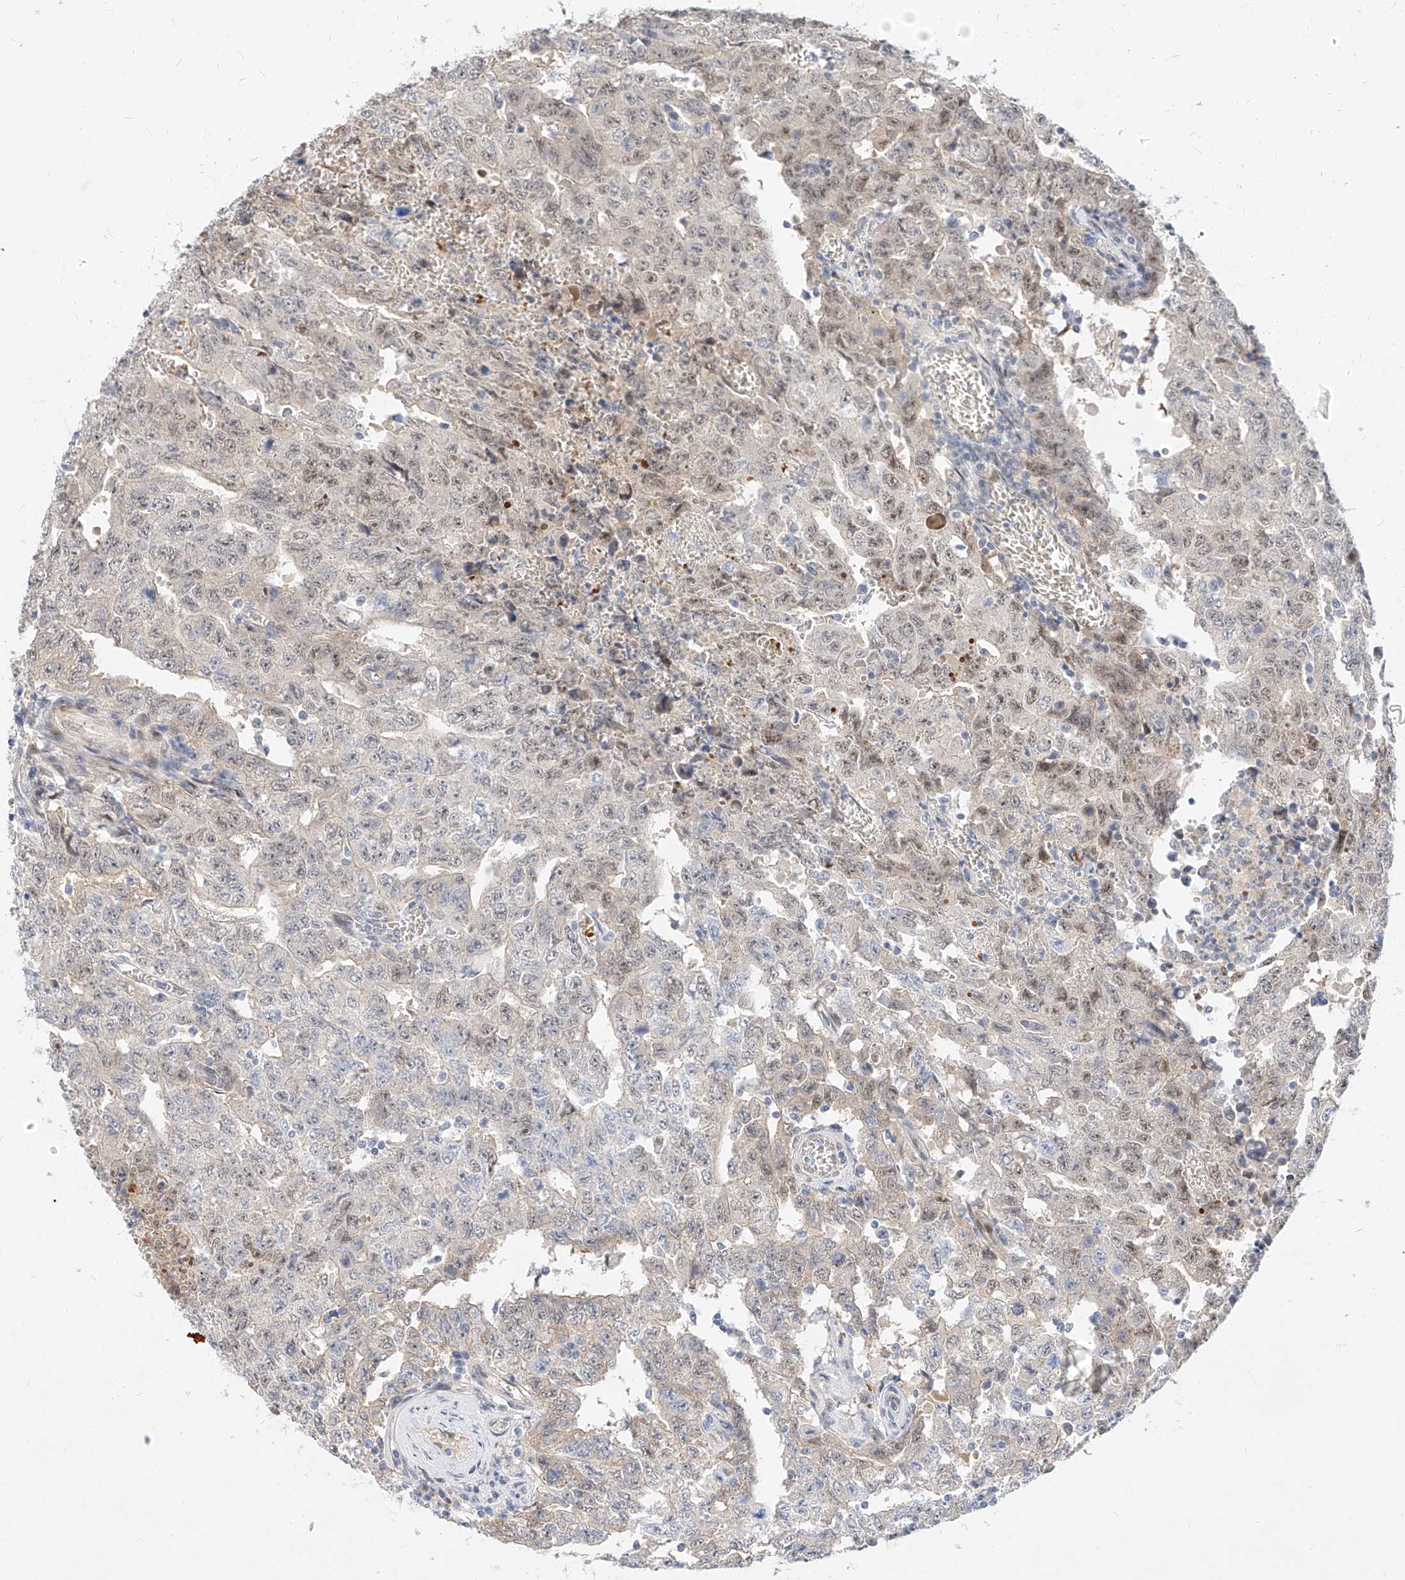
{"staining": {"intensity": "weak", "quantity": "<25%", "location": "nuclear"}, "tissue": "testis cancer", "cell_type": "Tumor cells", "image_type": "cancer", "snomed": [{"axis": "morphology", "description": "Carcinoma, Embryonal, NOS"}, {"axis": "topography", "description": "Testis"}], "caption": "Immunohistochemistry (IHC) micrograph of neoplastic tissue: testis cancer stained with DAB exhibits no significant protein expression in tumor cells.", "gene": "CBX8", "patient": {"sex": "male", "age": 26}}